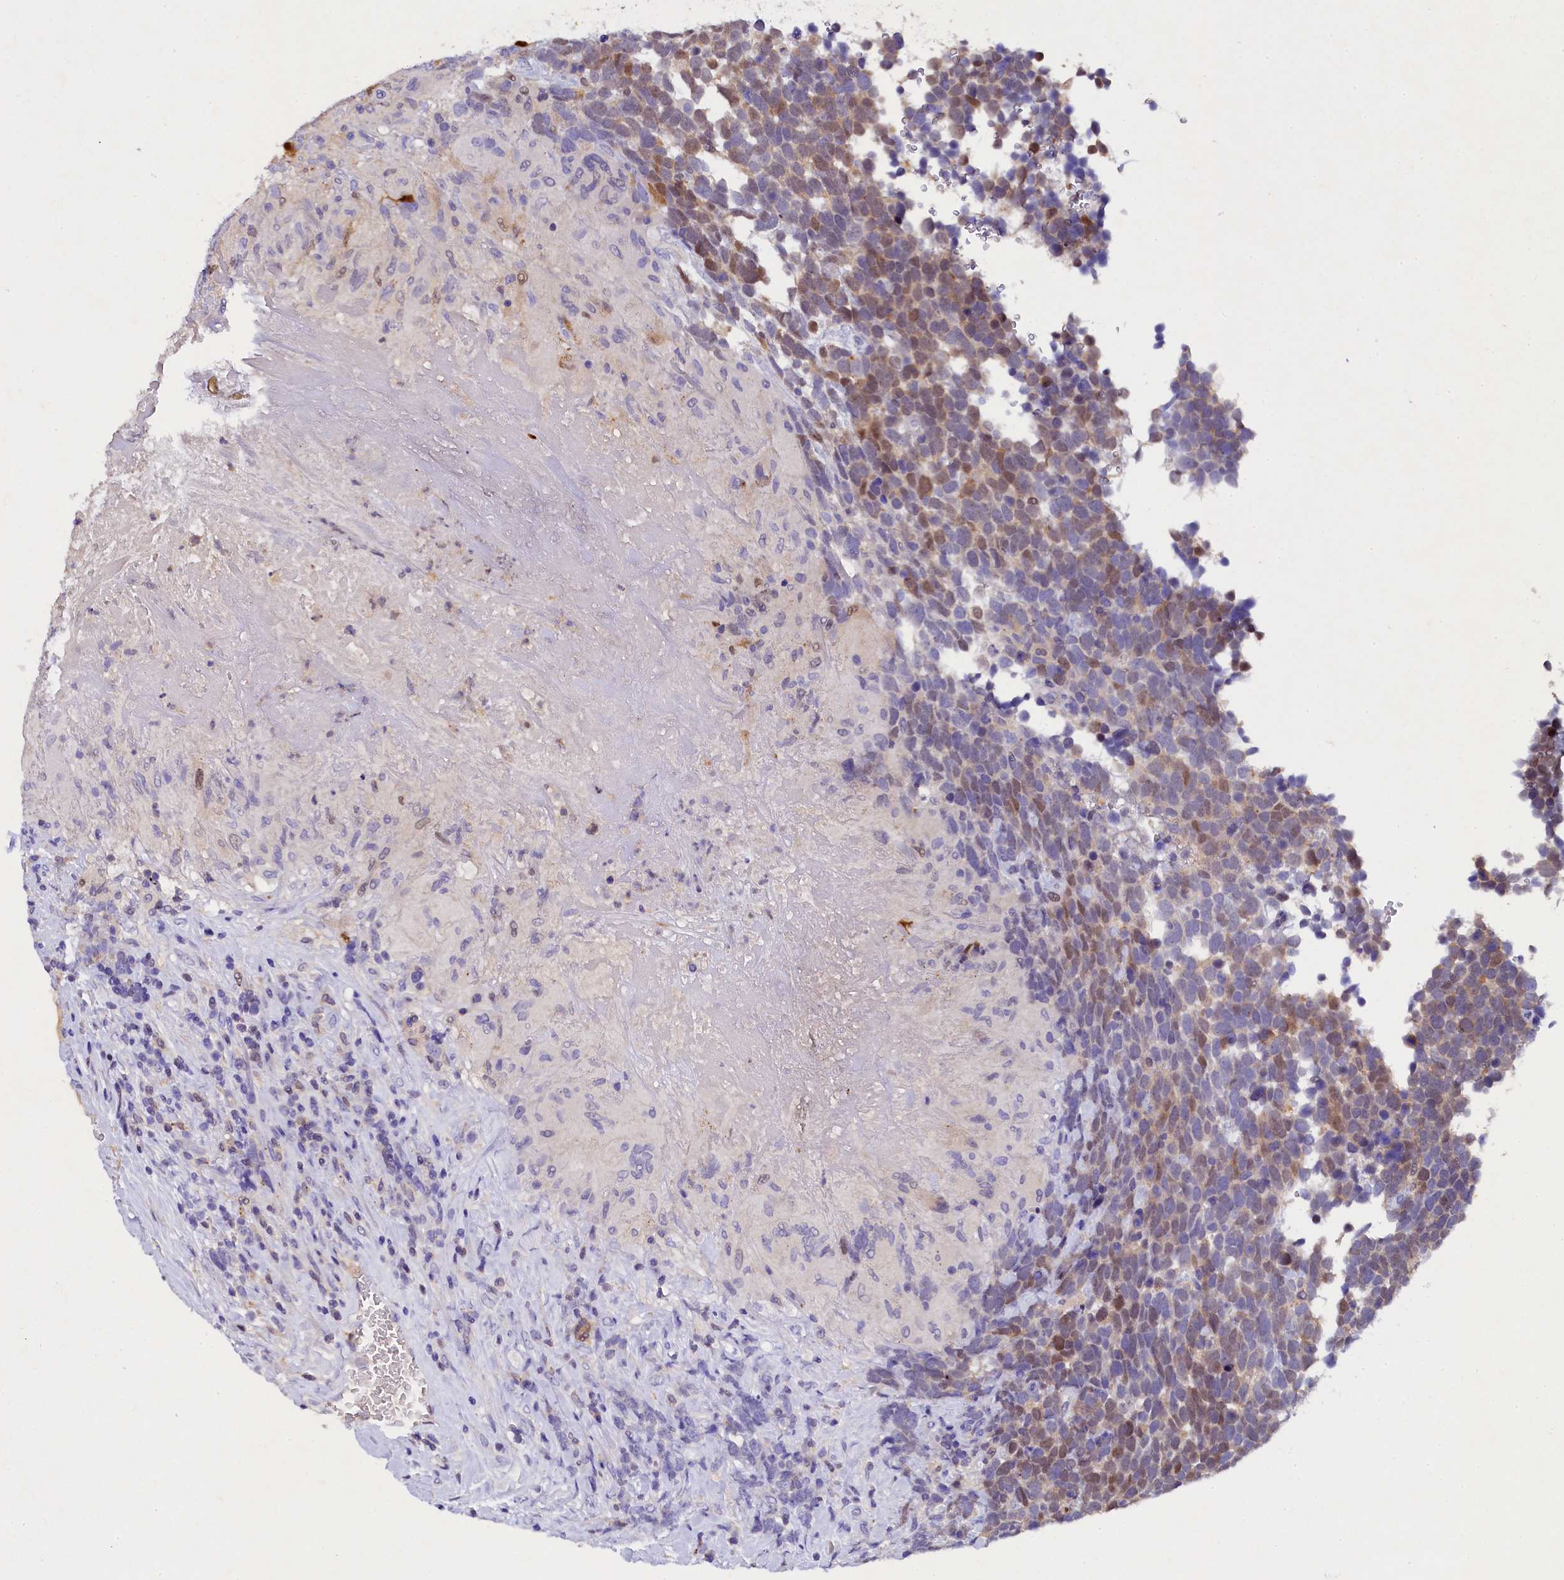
{"staining": {"intensity": "moderate", "quantity": "25%-75%", "location": "nuclear"}, "tissue": "urothelial cancer", "cell_type": "Tumor cells", "image_type": "cancer", "snomed": [{"axis": "morphology", "description": "Urothelial carcinoma, High grade"}, {"axis": "topography", "description": "Urinary bladder"}], "caption": "Urothelial carcinoma (high-grade) was stained to show a protein in brown. There is medium levels of moderate nuclear expression in approximately 25%-75% of tumor cells.", "gene": "TGDS", "patient": {"sex": "female", "age": 82}}